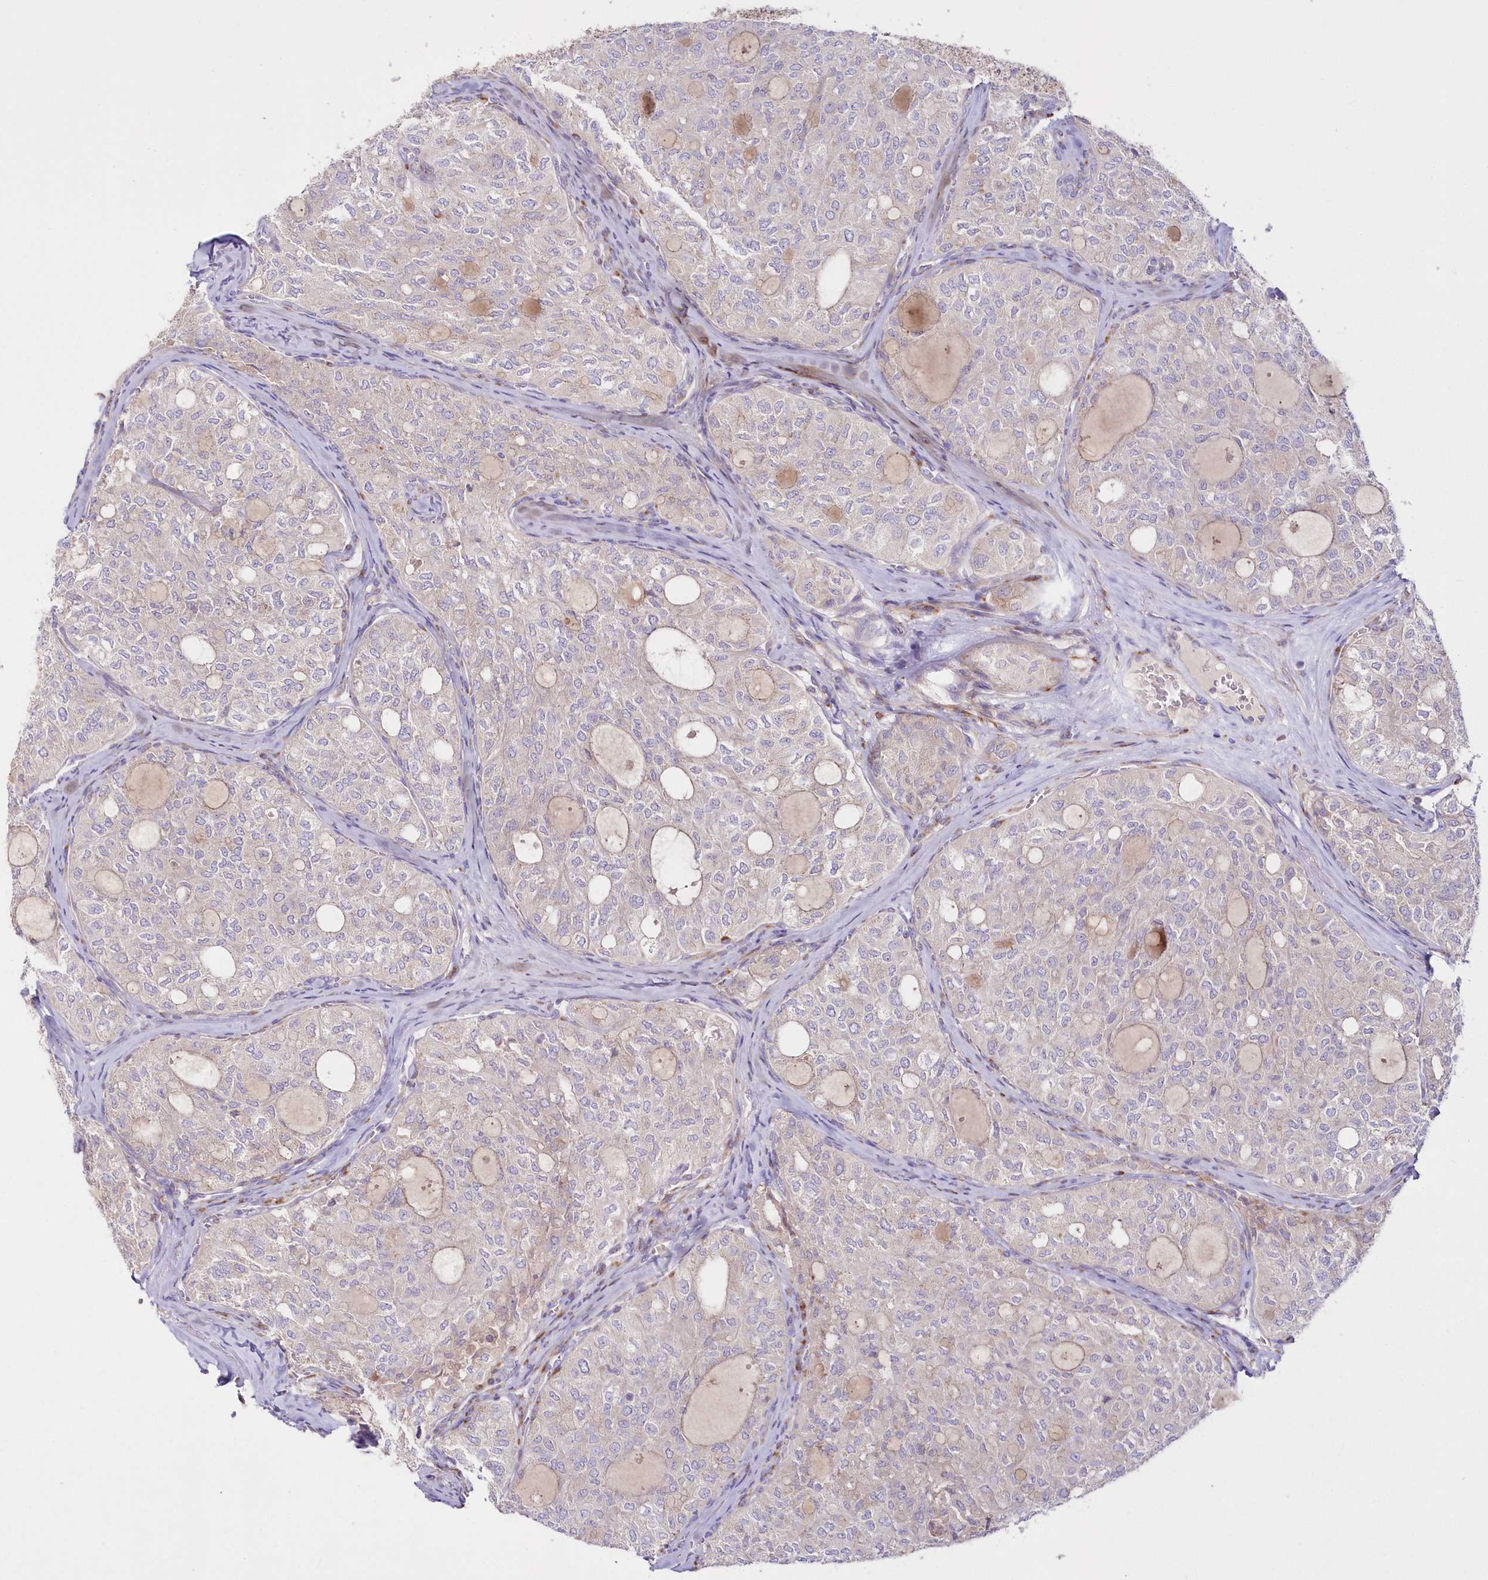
{"staining": {"intensity": "negative", "quantity": "none", "location": "none"}, "tissue": "thyroid cancer", "cell_type": "Tumor cells", "image_type": "cancer", "snomed": [{"axis": "morphology", "description": "Follicular adenoma carcinoma, NOS"}, {"axis": "topography", "description": "Thyroid gland"}], "caption": "Immunohistochemical staining of human thyroid follicular adenoma carcinoma displays no significant expression in tumor cells.", "gene": "ARFGEF3", "patient": {"sex": "male", "age": 75}}